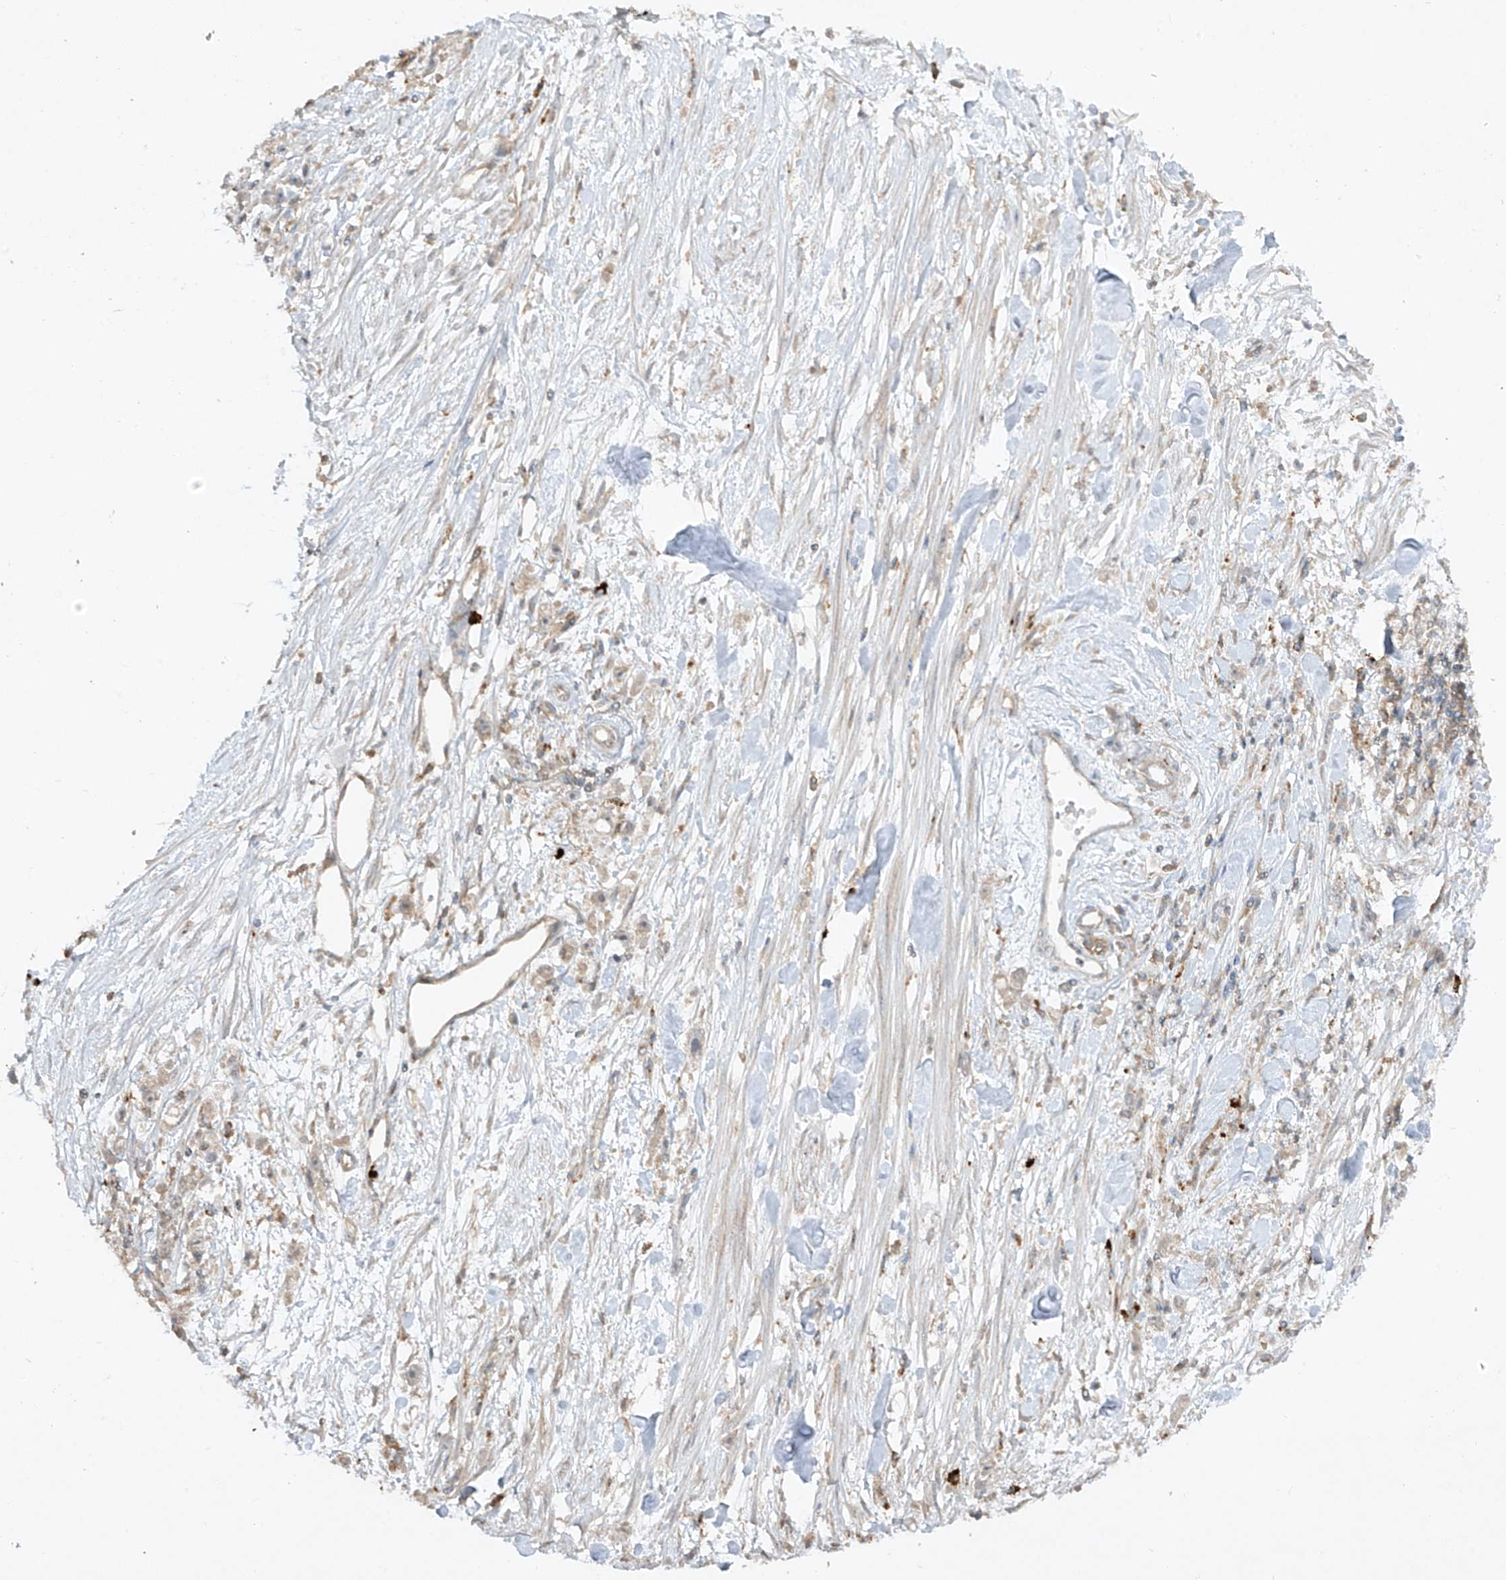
{"staining": {"intensity": "weak", "quantity": "25%-75%", "location": "cytoplasmic/membranous"}, "tissue": "stomach cancer", "cell_type": "Tumor cells", "image_type": "cancer", "snomed": [{"axis": "morphology", "description": "Adenocarcinoma, NOS"}, {"axis": "topography", "description": "Stomach"}], "caption": "A low amount of weak cytoplasmic/membranous positivity is present in approximately 25%-75% of tumor cells in stomach adenocarcinoma tissue.", "gene": "LDAH", "patient": {"sex": "female", "age": 59}}